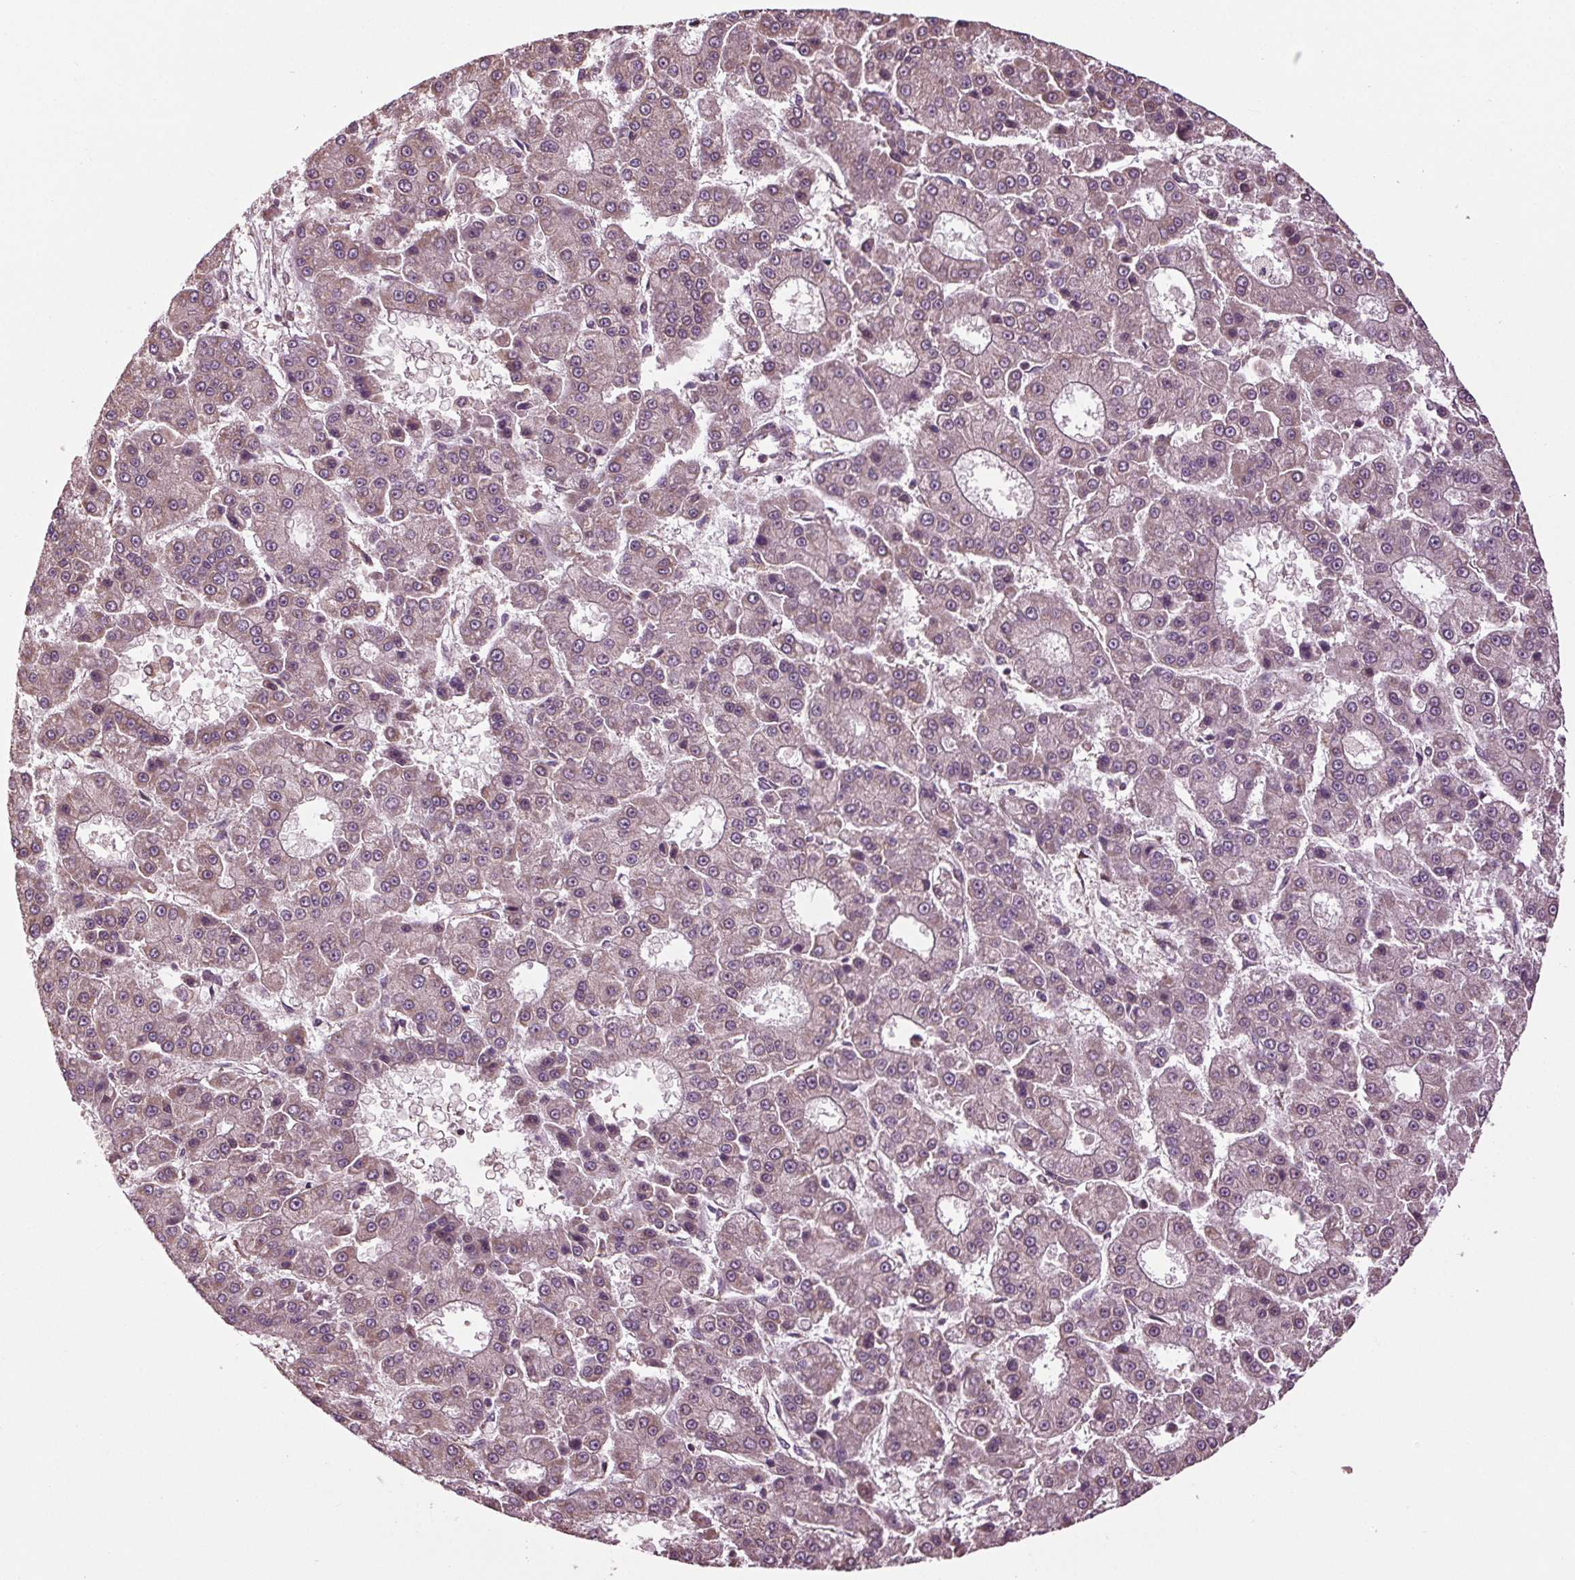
{"staining": {"intensity": "negative", "quantity": "none", "location": "none"}, "tissue": "liver cancer", "cell_type": "Tumor cells", "image_type": "cancer", "snomed": [{"axis": "morphology", "description": "Carcinoma, Hepatocellular, NOS"}, {"axis": "topography", "description": "Liver"}], "caption": "Immunohistochemistry (IHC) of human liver cancer (hepatocellular carcinoma) reveals no expression in tumor cells. Nuclei are stained in blue.", "gene": "RNPEP", "patient": {"sex": "male", "age": 70}}